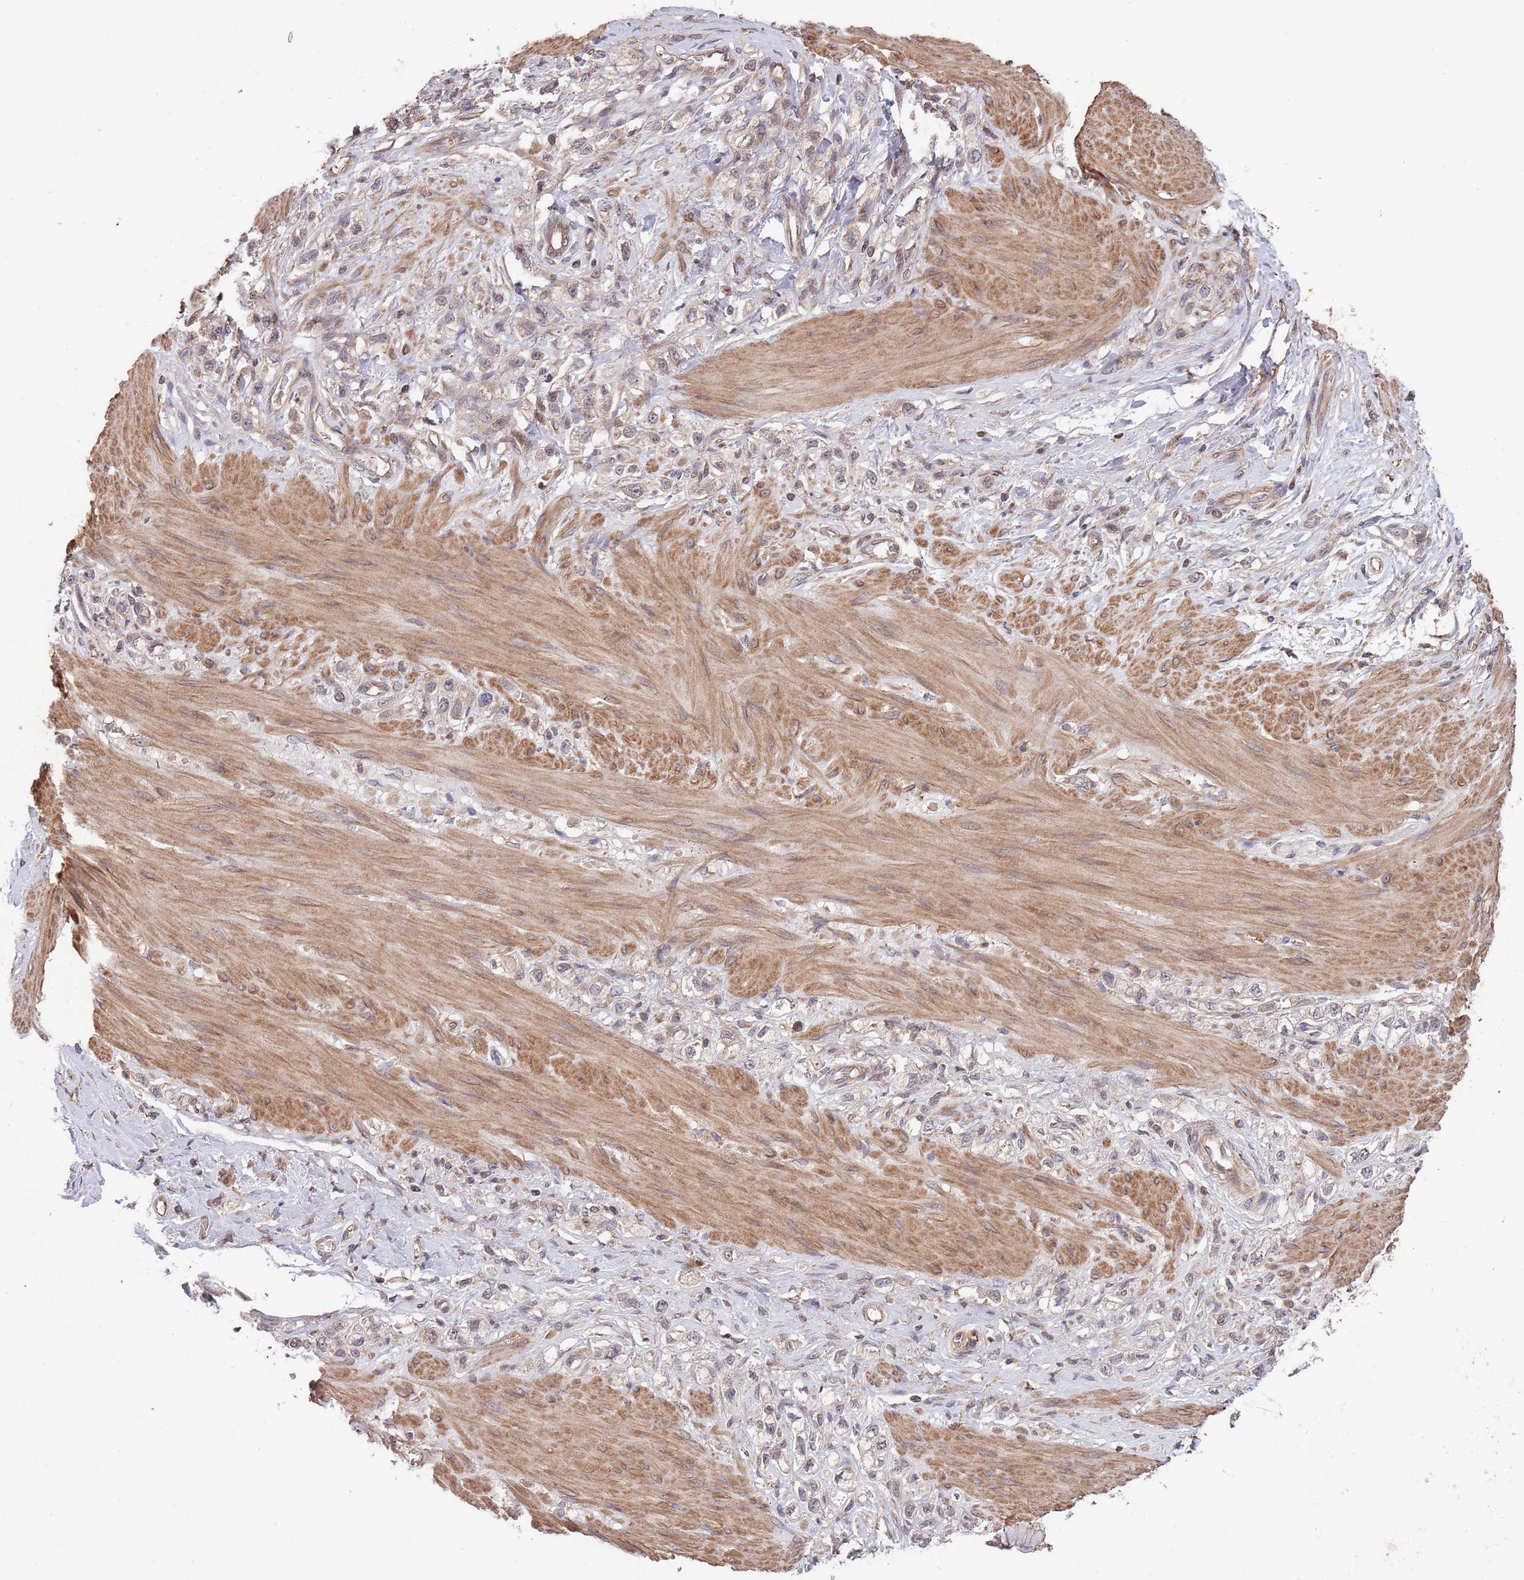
{"staining": {"intensity": "weak", "quantity": "25%-75%", "location": "cytoplasmic/membranous"}, "tissue": "stomach cancer", "cell_type": "Tumor cells", "image_type": "cancer", "snomed": [{"axis": "morphology", "description": "Adenocarcinoma, NOS"}, {"axis": "topography", "description": "Stomach"}], "caption": "DAB (3,3'-diaminobenzidine) immunohistochemical staining of adenocarcinoma (stomach) shows weak cytoplasmic/membranous protein staining in approximately 25%-75% of tumor cells.", "gene": "RNF19B", "patient": {"sex": "female", "age": 65}}